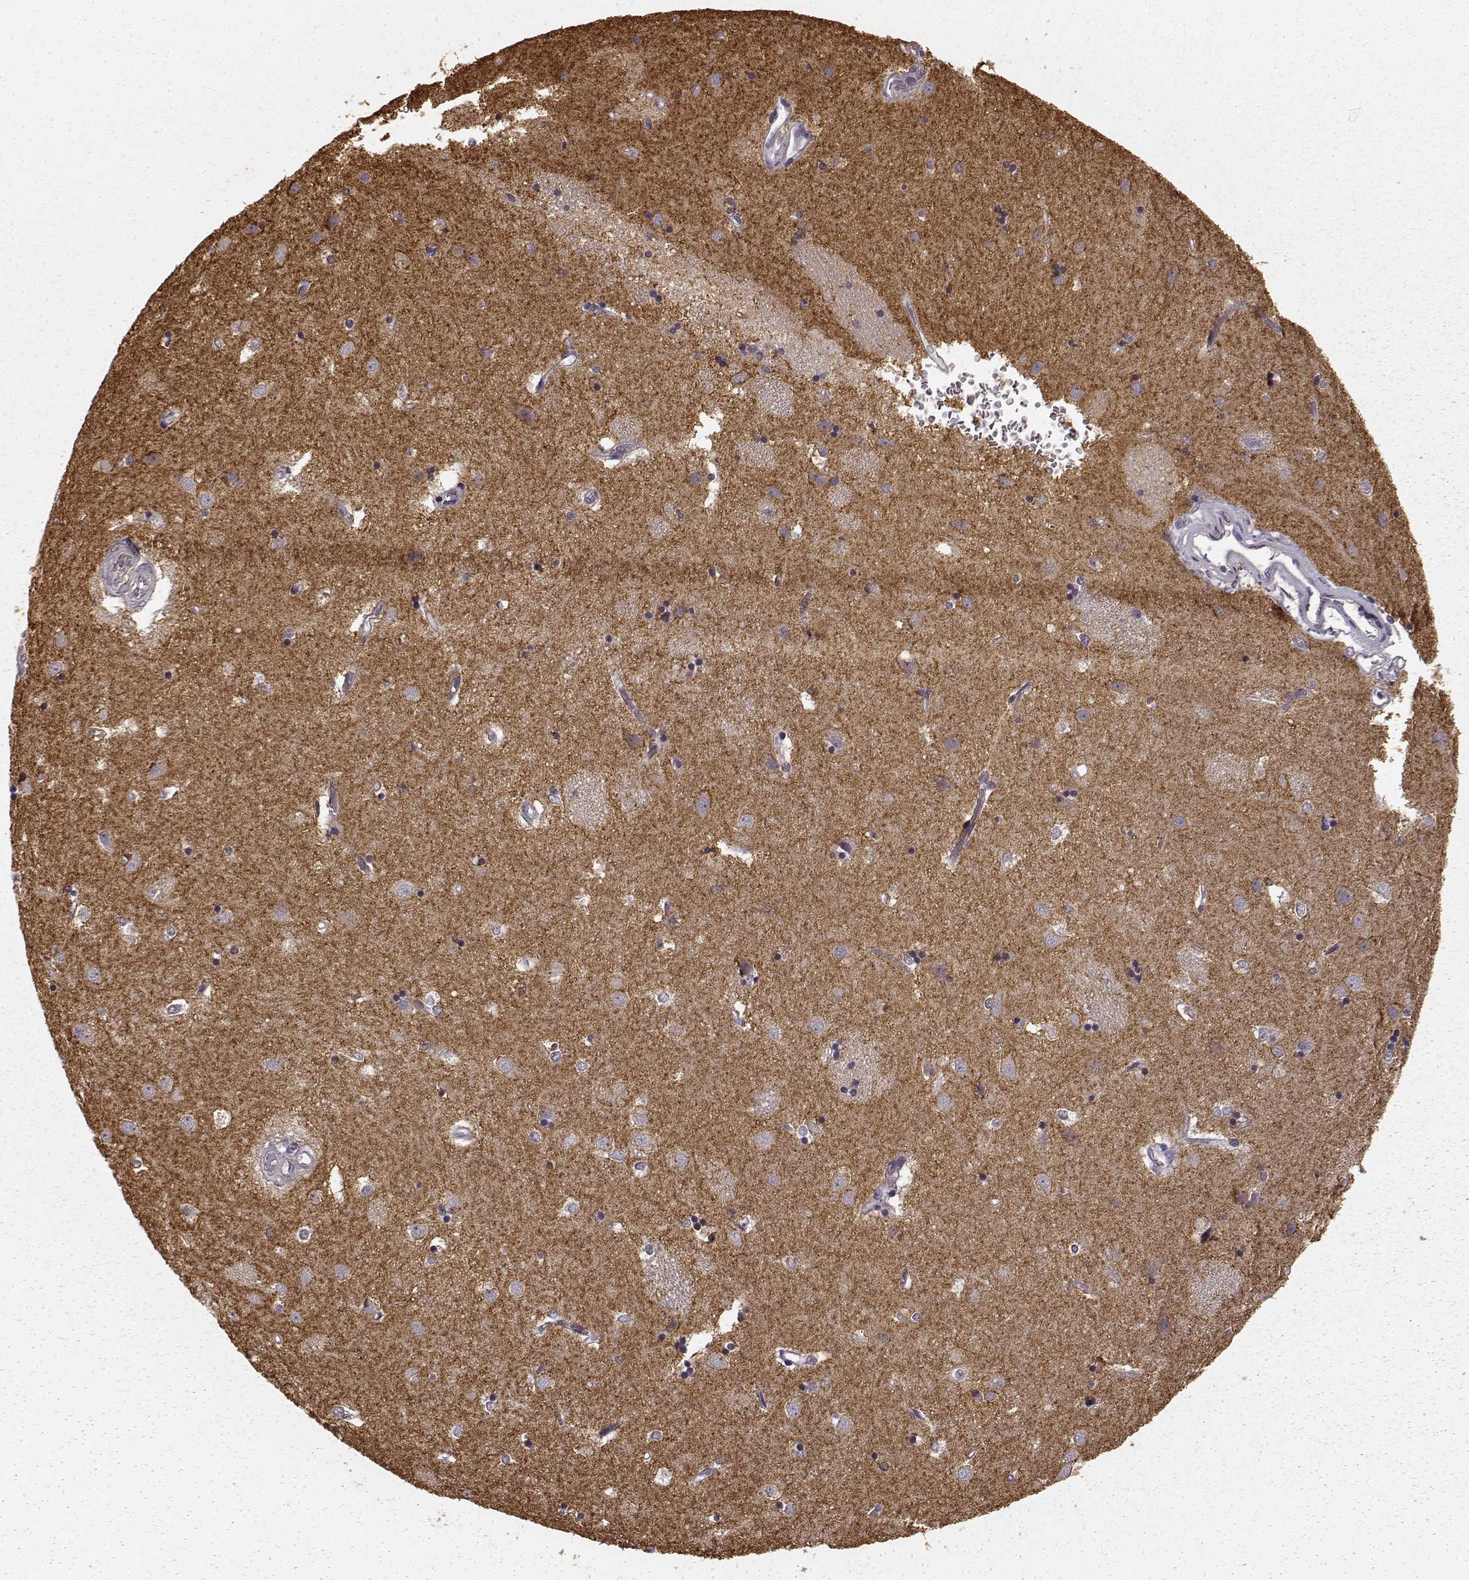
{"staining": {"intensity": "negative", "quantity": "none", "location": "none"}, "tissue": "caudate", "cell_type": "Glial cells", "image_type": "normal", "snomed": [{"axis": "morphology", "description": "Normal tissue, NOS"}, {"axis": "topography", "description": "Lateral ventricle wall"}], "caption": "Protein analysis of unremarkable caudate displays no significant positivity in glial cells. The staining was performed using DAB (3,3'-diaminobenzidine) to visualize the protein expression in brown, while the nuclei were stained in blue with hematoxylin (Magnification: 20x).", "gene": "PRKCE", "patient": {"sex": "male", "age": 54}}